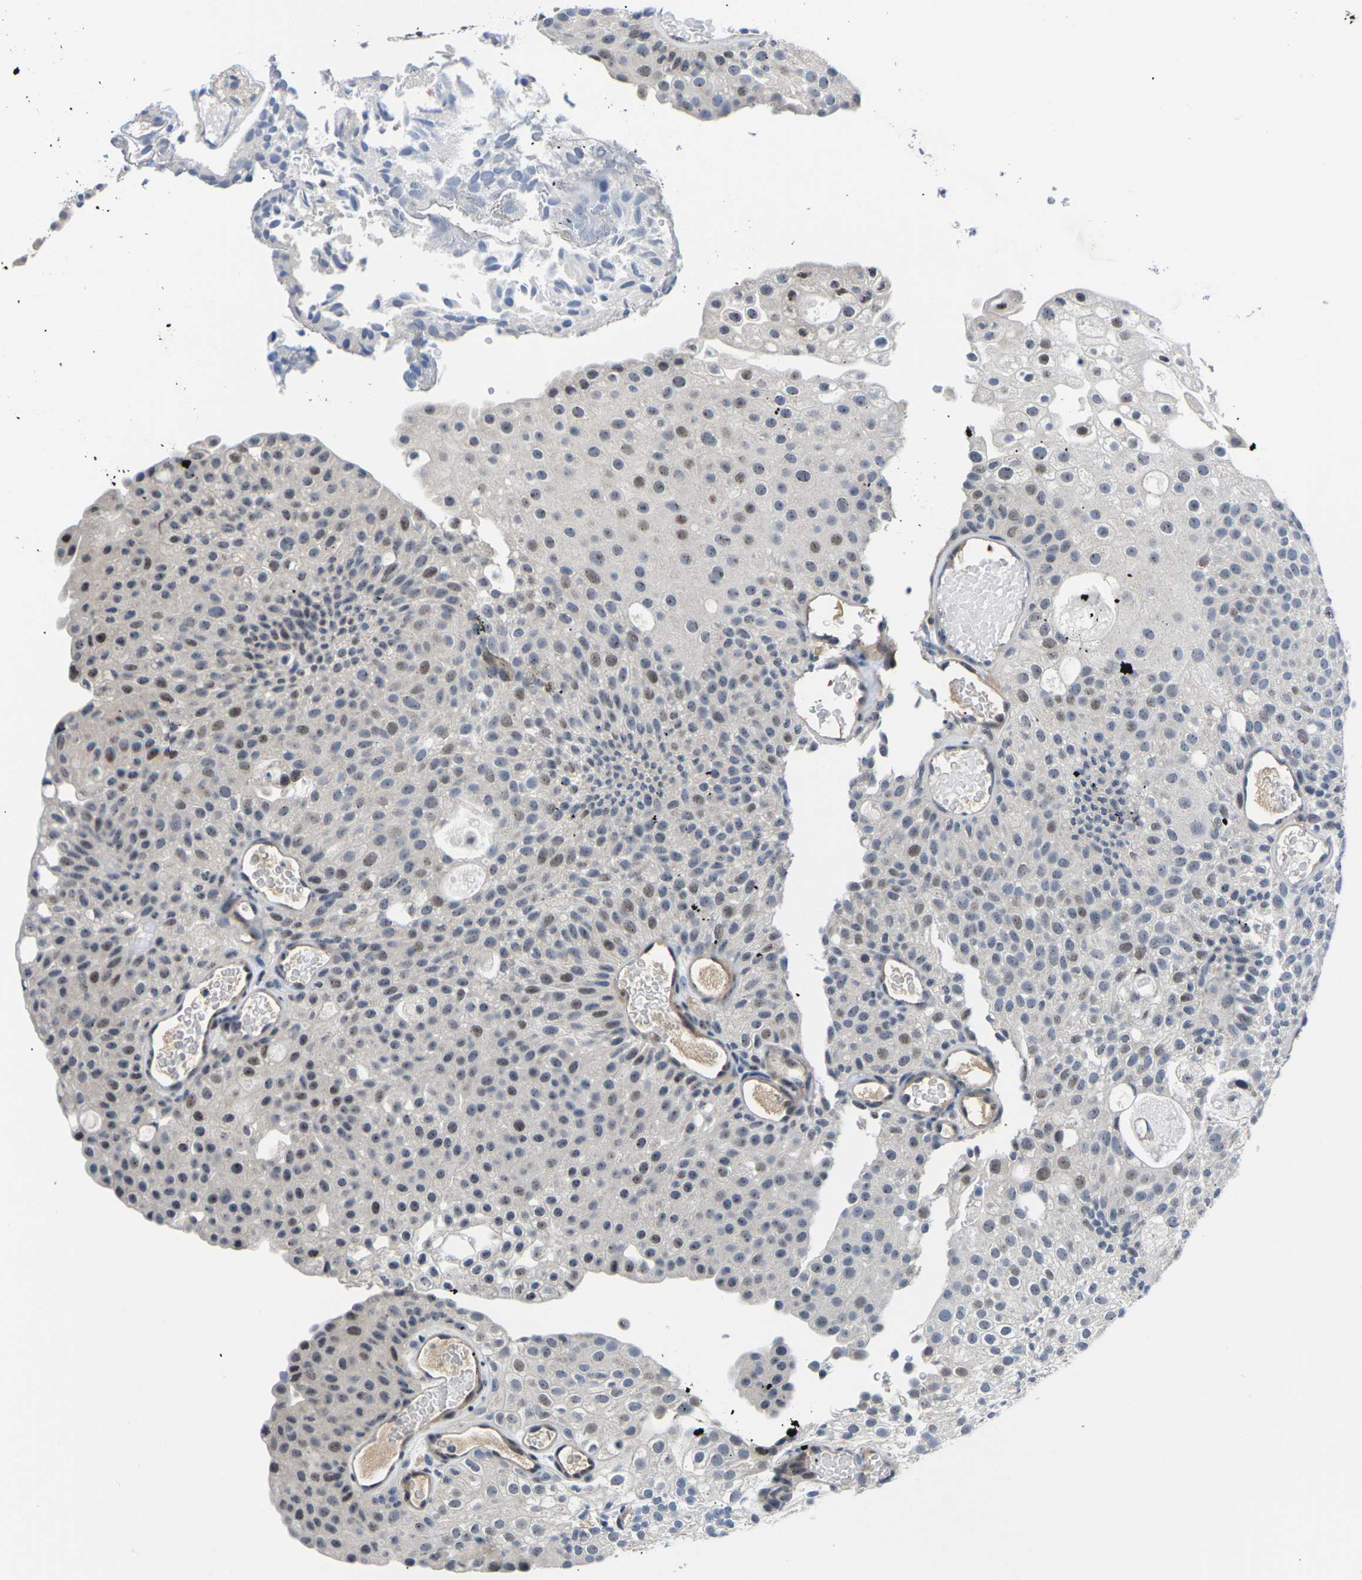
{"staining": {"intensity": "weak", "quantity": "25%-75%", "location": "nuclear"}, "tissue": "urothelial cancer", "cell_type": "Tumor cells", "image_type": "cancer", "snomed": [{"axis": "morphology", "description": "Urothelial carcinoma, Low grade"}, {"axis": "topography", "description": "Urinary bladder"}], "caption": "Immunohistochemical staining of human urothelial cancer displays weak nuclear protein positivity in about 25%-75% of tumor cells.", "gene": "ST6GAL2", "patient": {"sex": "male", "age": 78}}